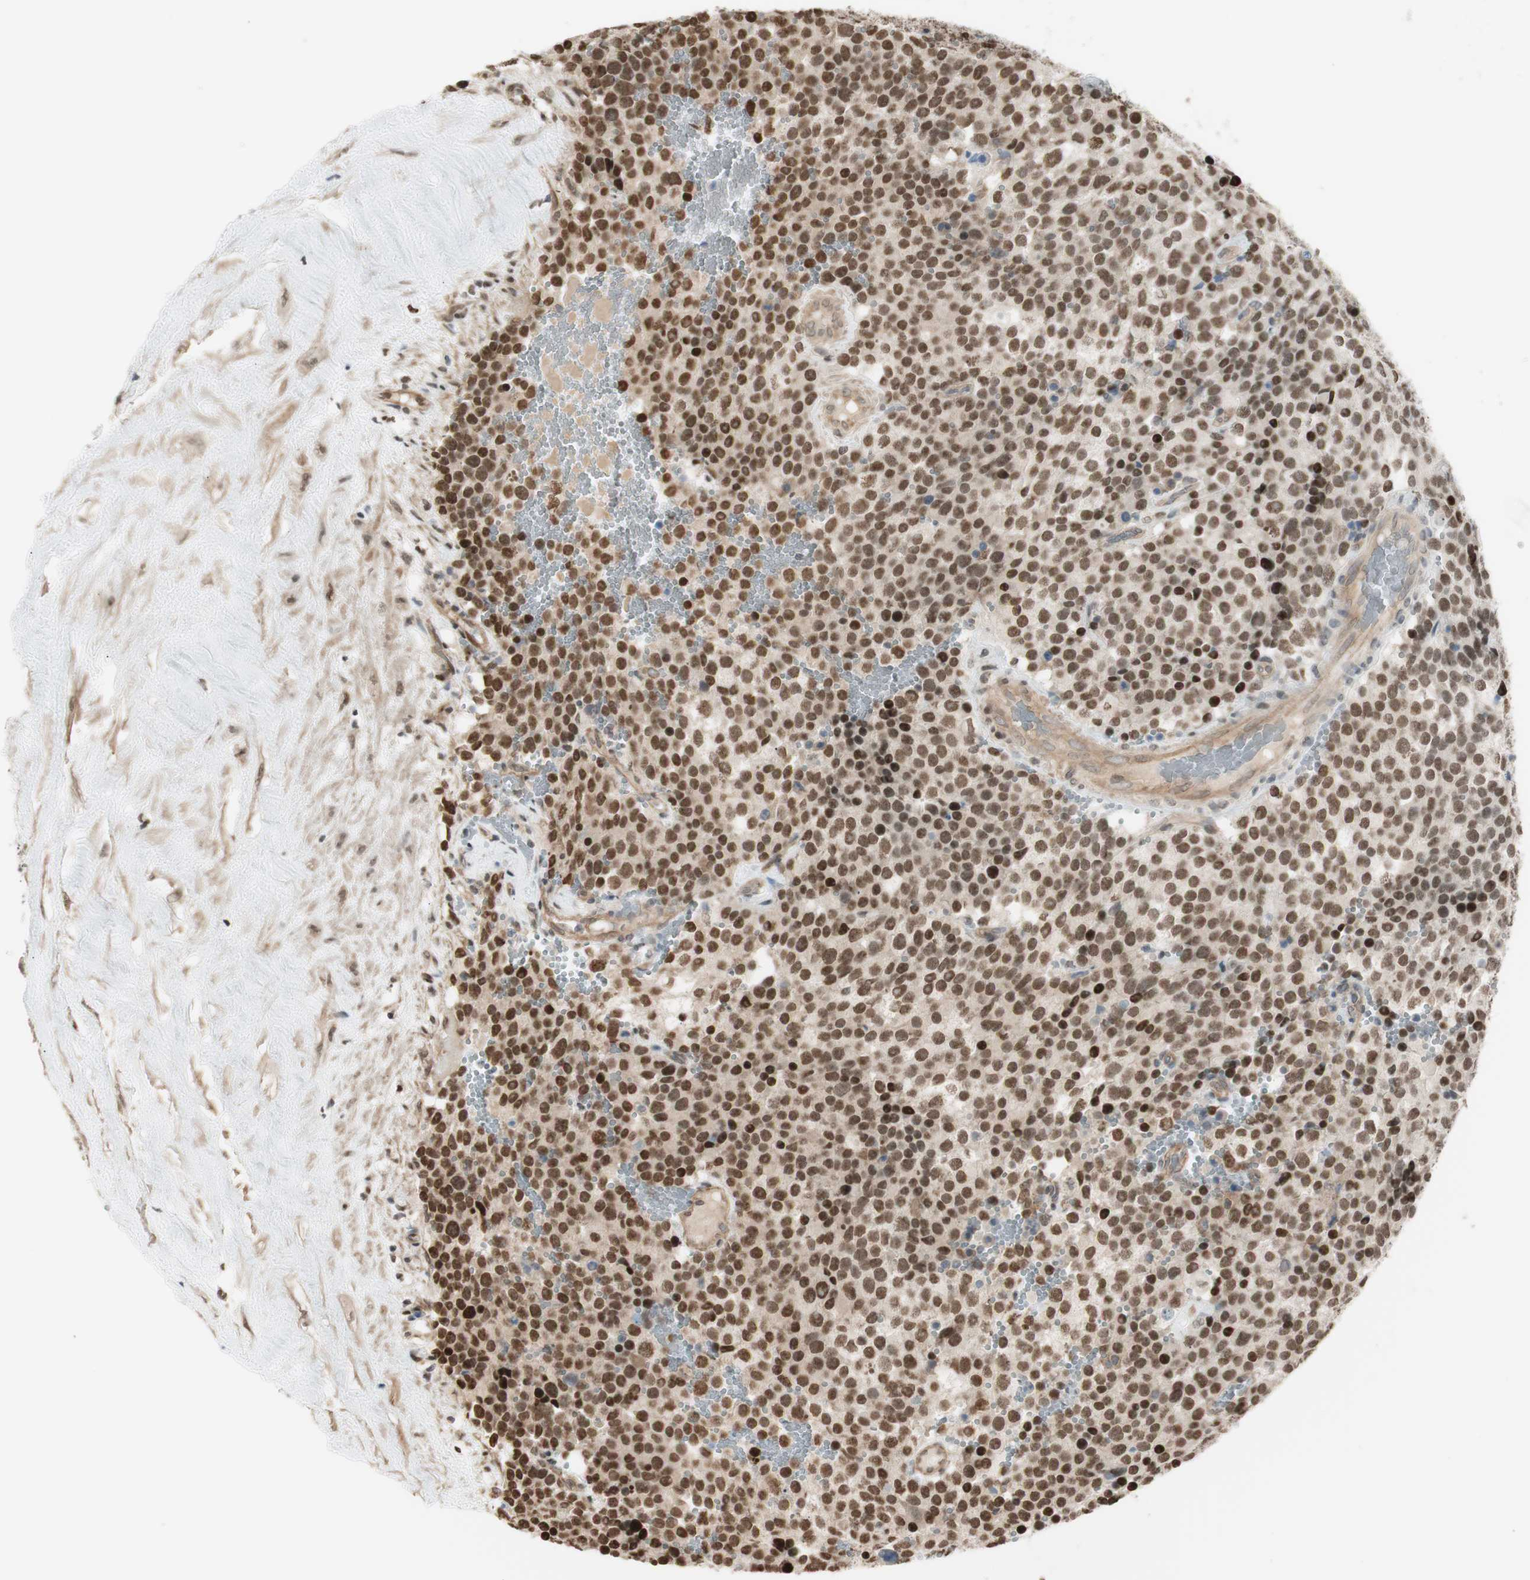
{"staining": {"intensity": "moderate", "quantity": ">75%", "location": "nuclear"}, "tissue": "testis cancer", "cell_type": "Tumor cells", "image_type": "cancer", "snomed": [{"axis": "morphology", "description": "Seminoma, NOS"}, {"axis": "topography", "description": "Testis"}], "caption": "Protein staining by immunohistochemistry demonstrates moderate nuclear staining in approximately >75% of tumor cells in testis cancer (seminoma). The staining was performed using DAB (3,3'-diaminobenzidine), with brown indicating positive protein expression. Nuclei are stained blue with hematoxylin.", "gene": "SUFU", "patient": {"sex": "male", "age": 71}}